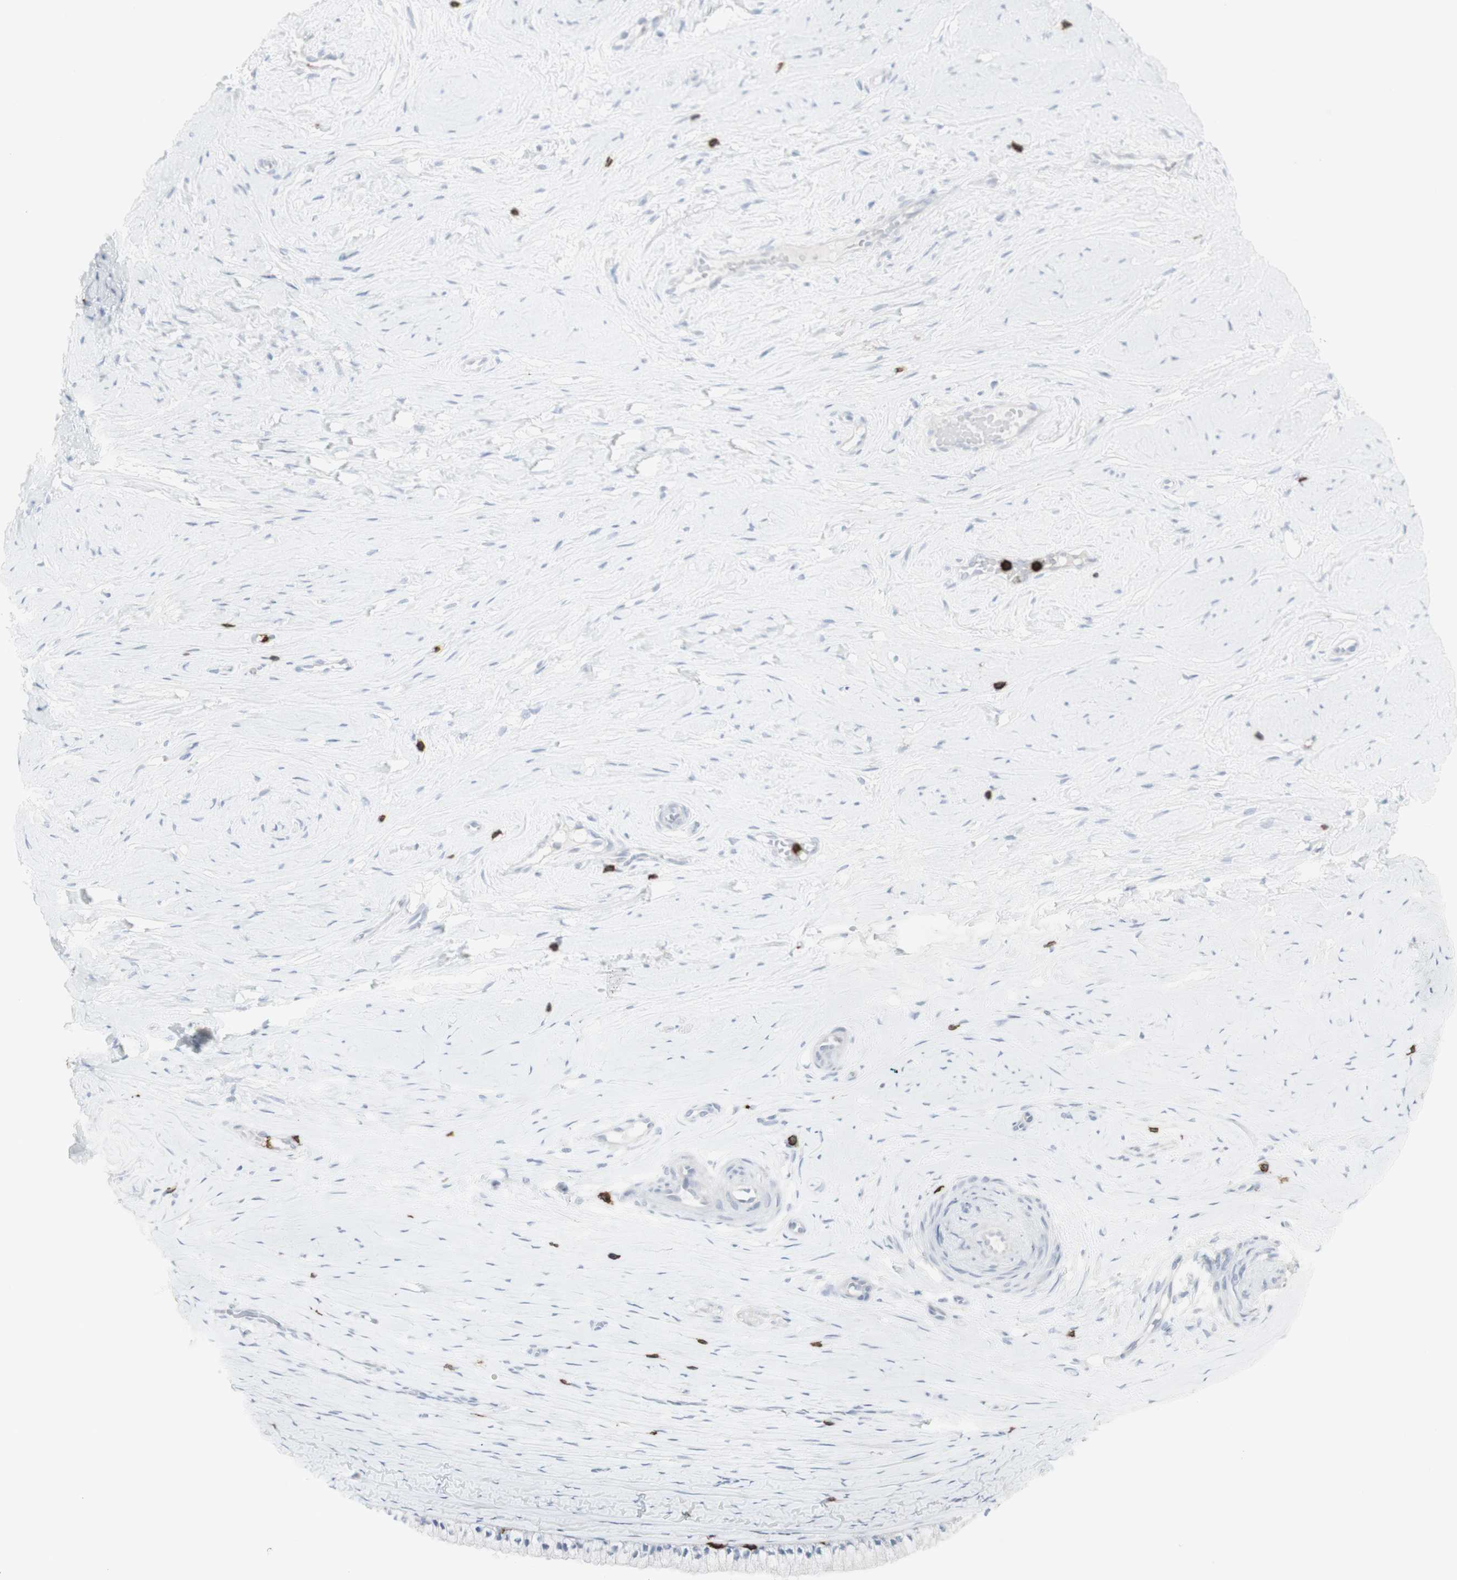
{"staining": {"intensity": "negative", "quantity": "none", "location": "none"}, "tissue": "cervix", "cell_type": "Glandular cells", "image_type": "normal", "snomed": [{"axis": "morphology", "description": "Normal tissue, NOS"}, {"axis": "topography", "description": "Cervix"}], "caption": "Immunohistochemistry photomicrograph of unremarkable human cervix stained for a protein (brown), which demonstrates no expression in glandular cells.", "gene": "CD247", "patient": {"sex": "female", "age": 39}}